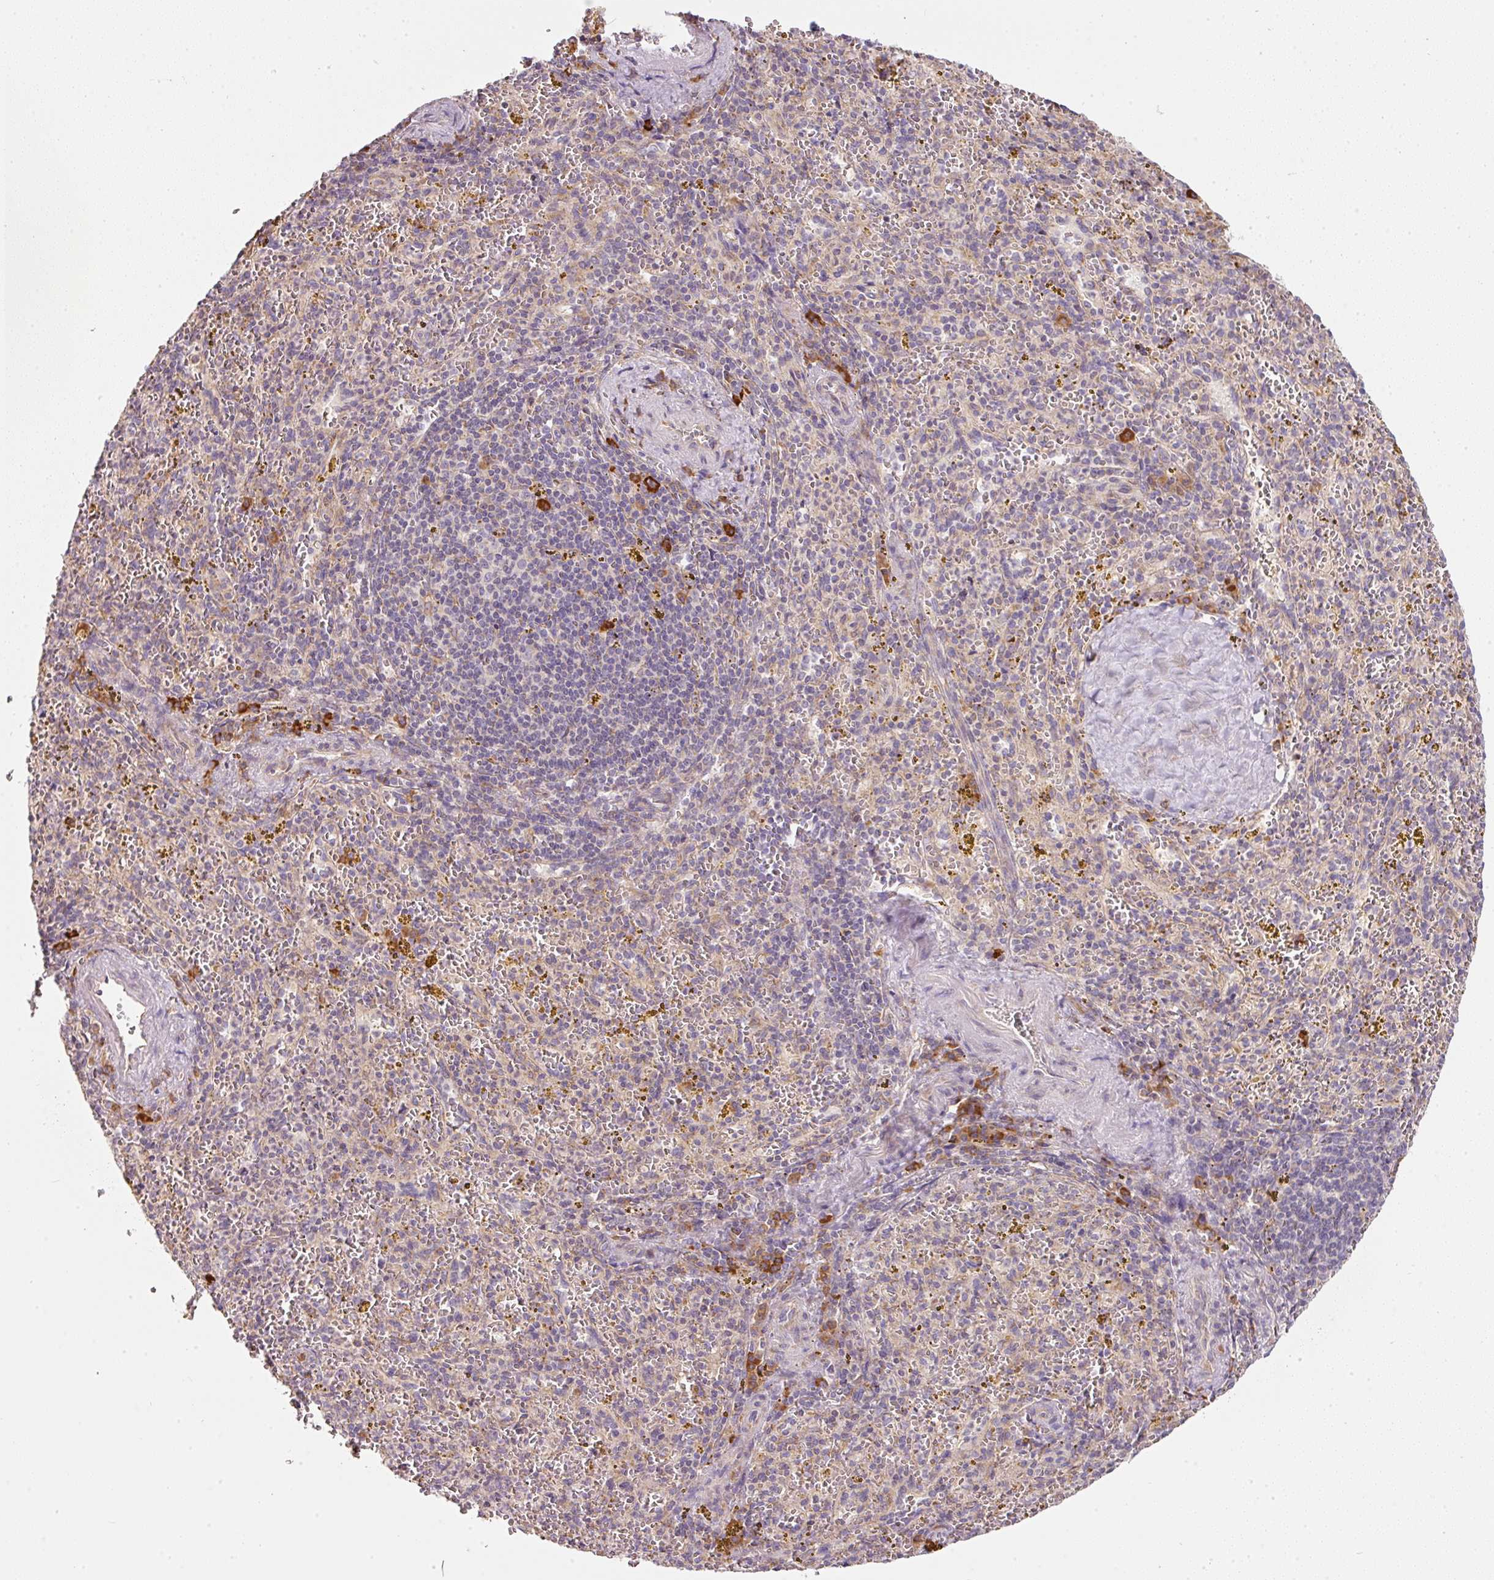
{"staining": {"intensity": "negative", "quantity": "none", "location": "none"}, "tissue": "spleen", "cell_type": "Cells in red pulp", "image_type": "normal", "snomed": [{"axis": "morphology", "description": "Normal tissue, NOS"}, {"axis": "topography", "description": "Spleen"}], "caption": "Immunohistochemistry (IHC) micrograph of unremarkable human spleen stained for a protein (brown), which exhibits no staining in cells in red pulp.", "gene": "MORN4", "patient": {"sex": "male", "age": 57}}